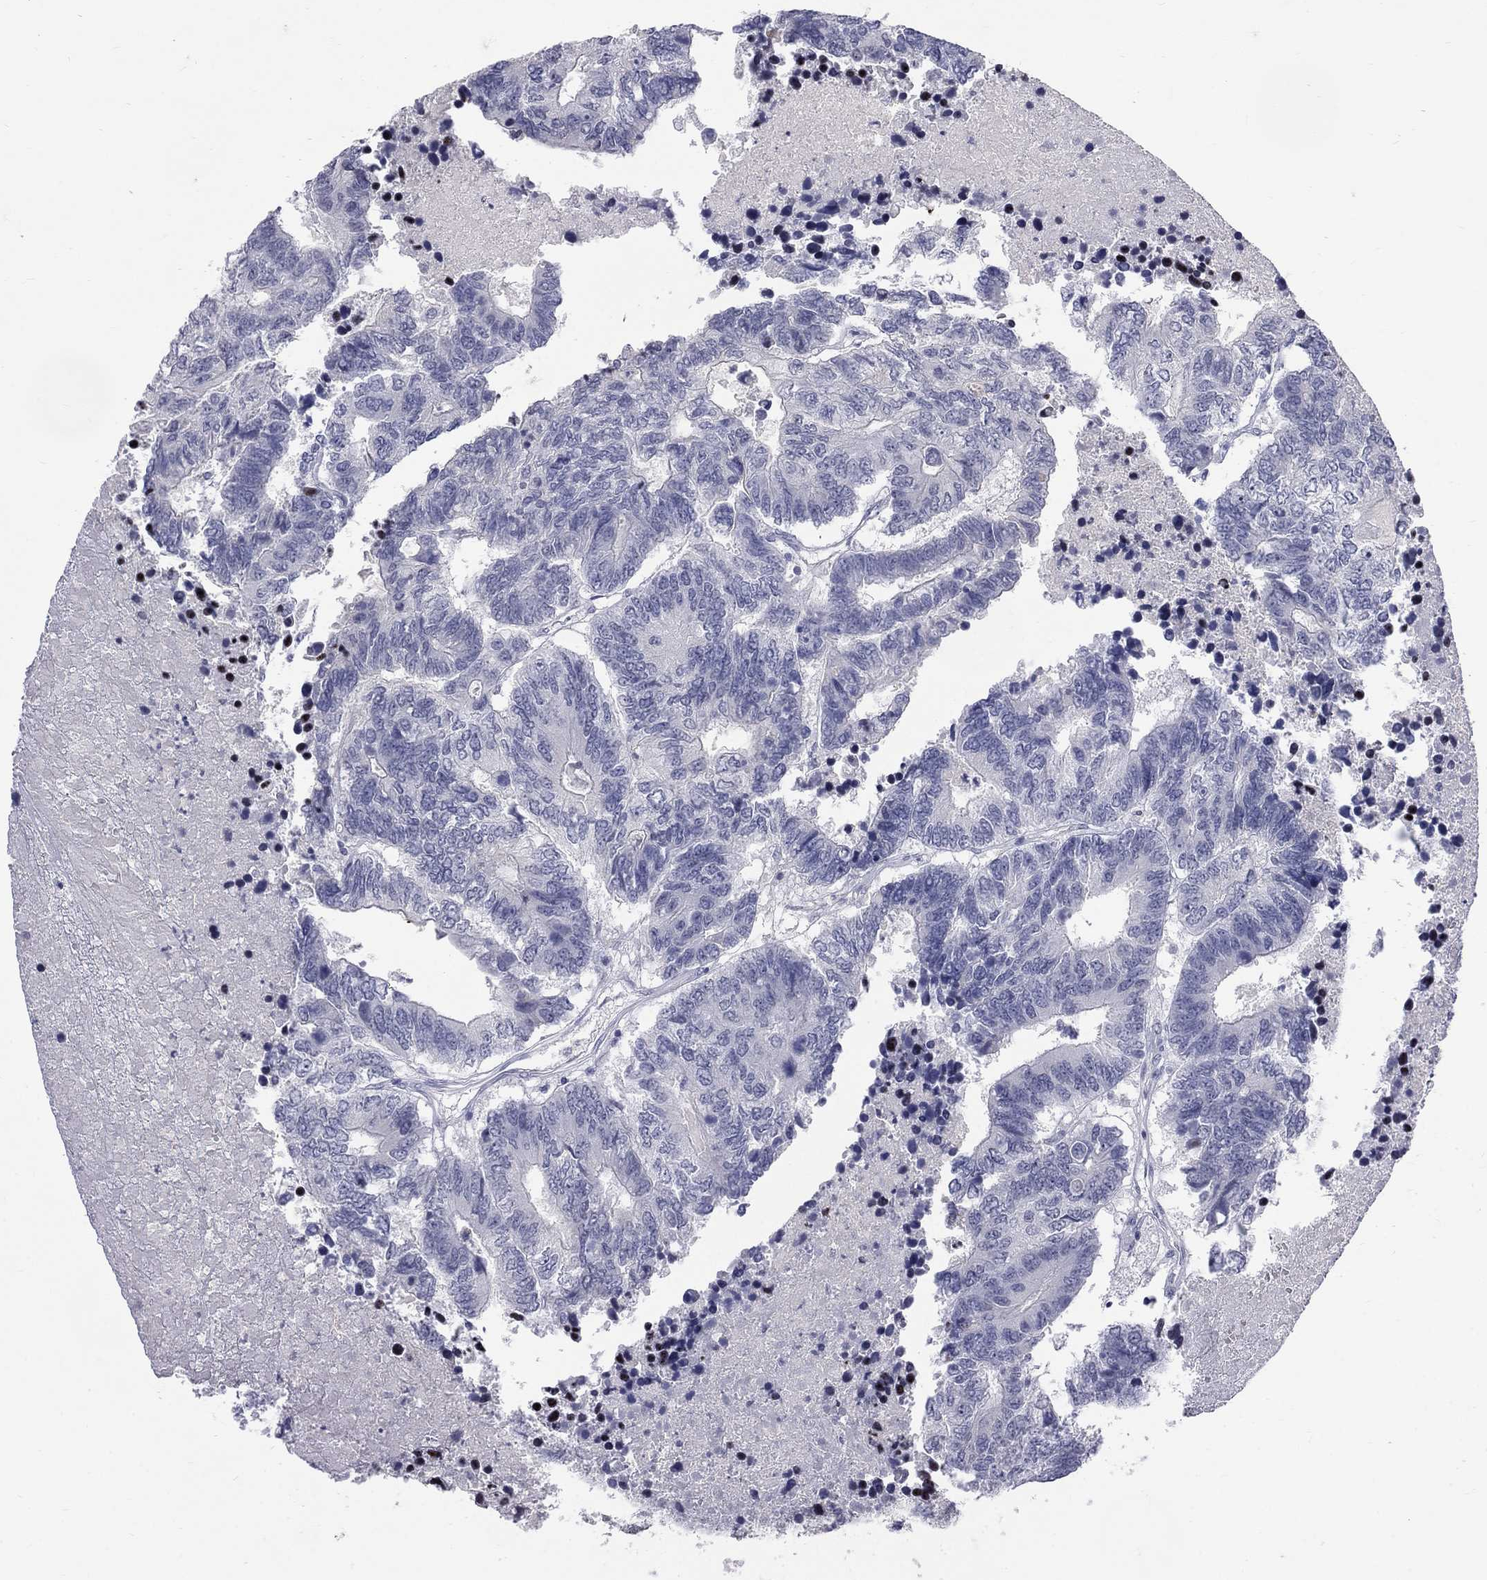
{"staining": {"intensity": "negative", "quantity": "none", "location": "none"}, "tissue": "colorectal cancer", "cell_type": "Tumor cells", "image_type": "cancer", "snomed": [{"axis": "morphology", "description": "Adenocarcinoma, NOS"}, {"axis": "topography", "description": "Colon"}], "caption": "Image shows no significant protein expression in tumor cells of colorectal cancer (adenocarcinoma). (Brightfield microscopy of DAB immunohistochemistry (IHC) at high magnification).", "gene": "CTNND2", "patient": {"sex": "female", "age": 48}}